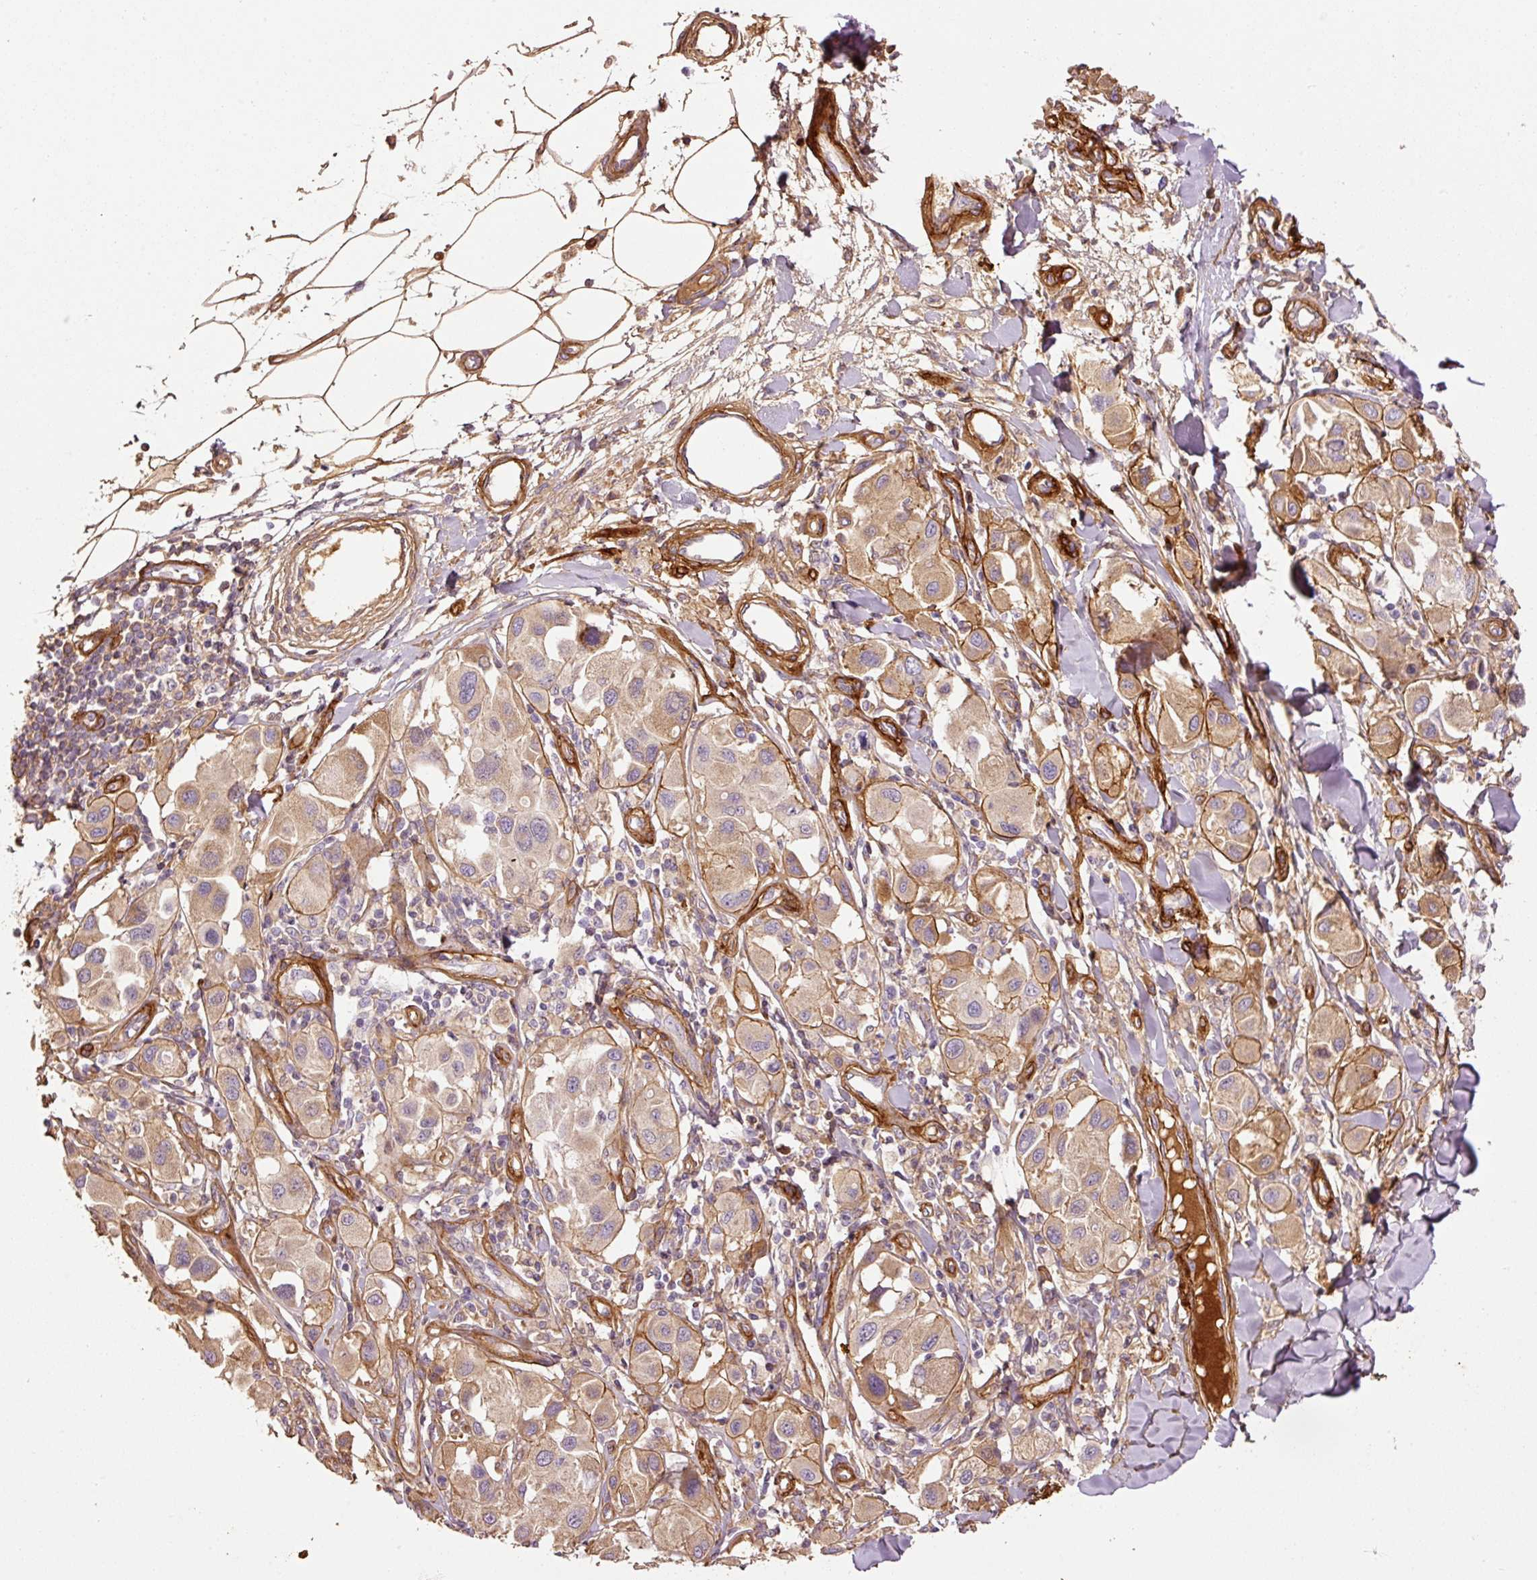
{"staining": {"intensity": "moderate", "quantity": ">75%", "location": "cytoplasmic/membranous"}, "tissue": "melanoma", "cell_type": "Tumor cells", "image_type": "cancer", "snomed": [{"axis": "morphology", "description": "Malignant melanoma, Metastatic site"}, {"axis": "topography", "description": "Skin"}], "caption": "Human malignant melanoma (metastatic site) stained with a protein marker shows moderate staining in tumor cells.", "gene": "NID2", "patient": {"sex": "male", "age": 41}}